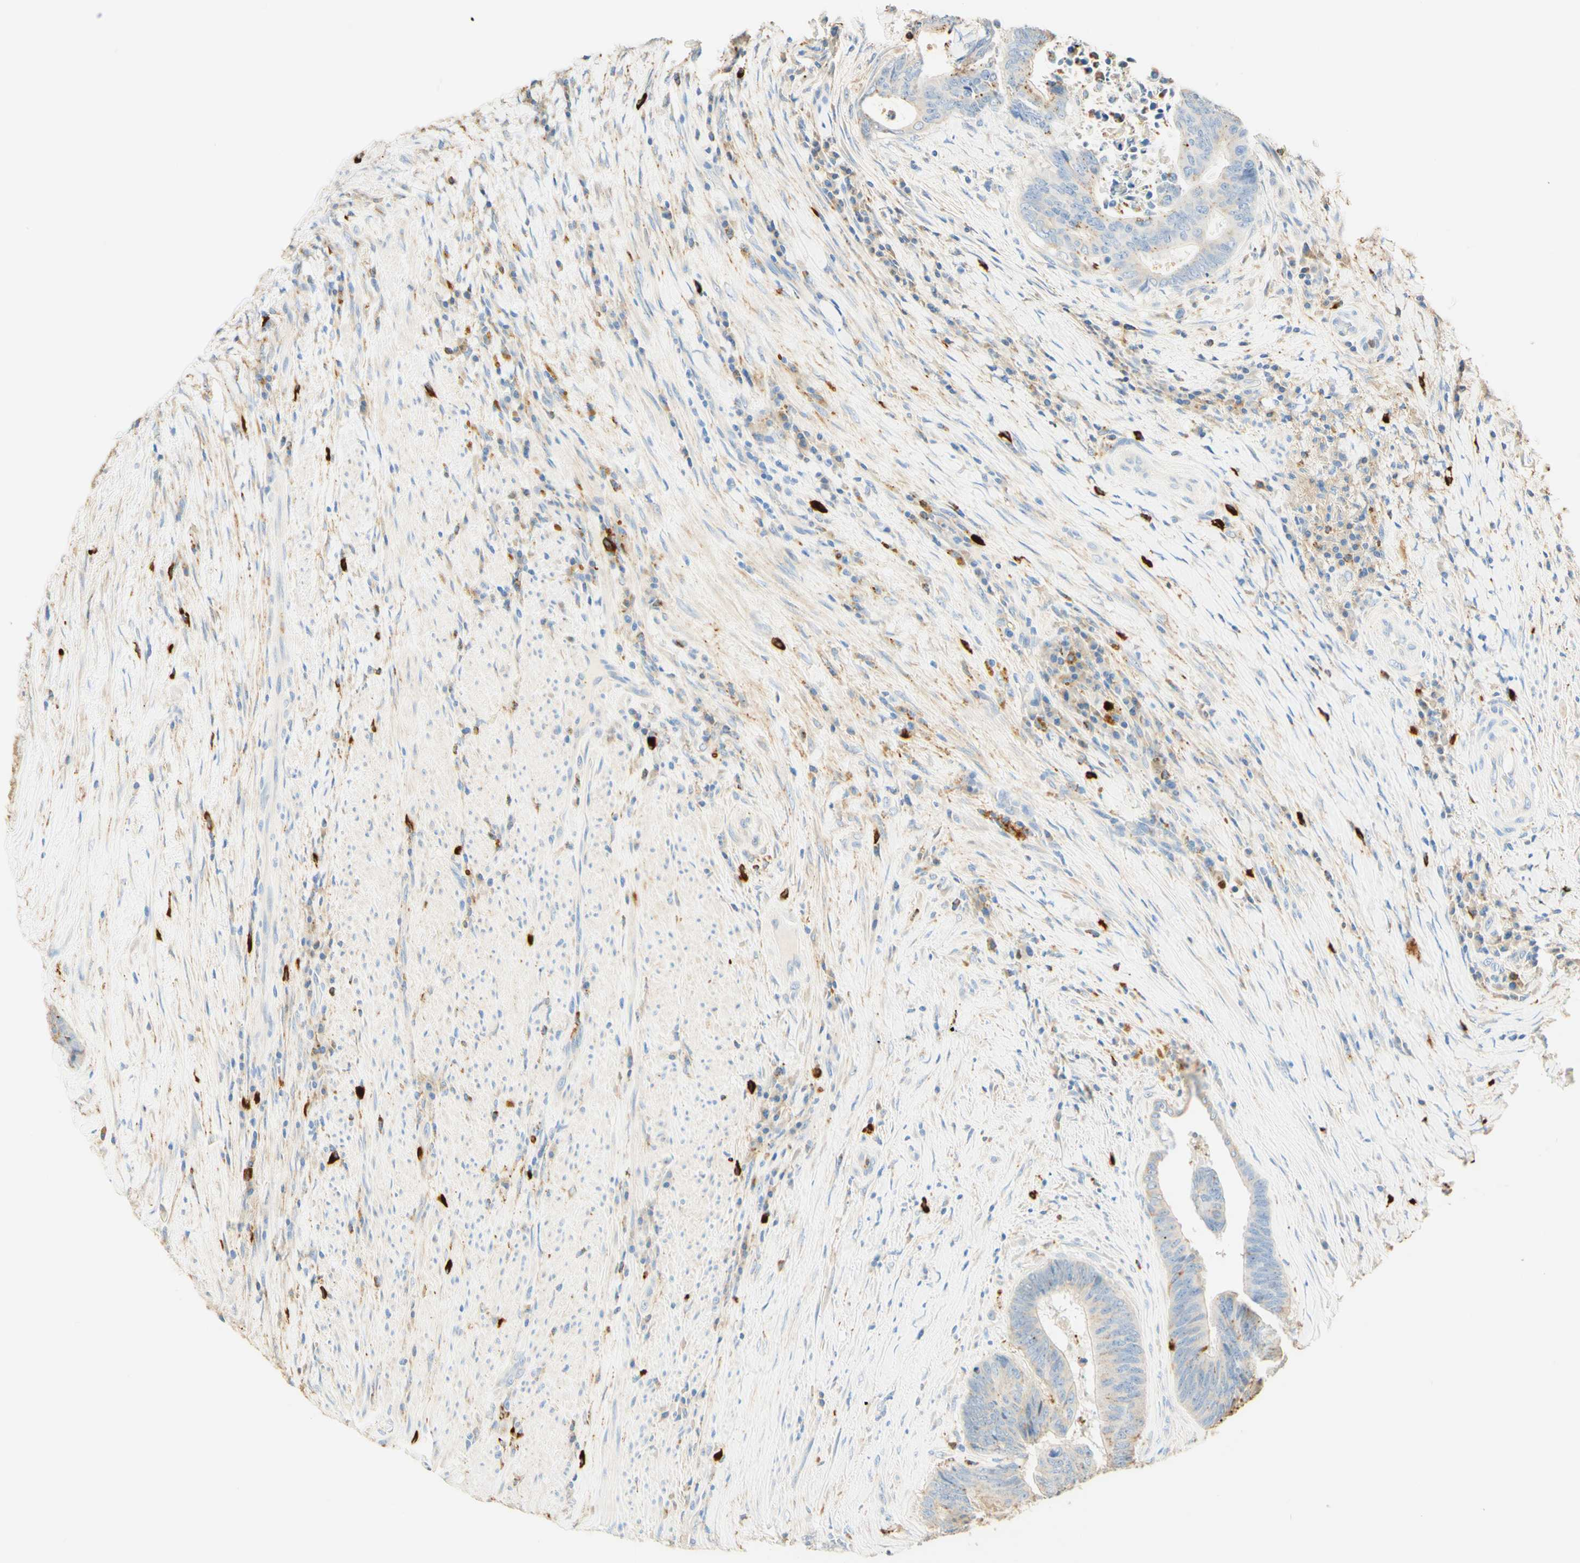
{"staining": {"intensity": "moderate", "quantity": "25%-75%", "location": "cytoplasmic/membranous"}, "tissue": "colorectal cancer", "cell_type": "Tumor cells", "image_type": "cancer", "snomed": [{"axis": "morphology", "description": "Adenocarcinoma, NOS"}, {"axis": "topography", "description": "Rectum"}], "caption": "There is medium levels of moderate cytoplasmic/membranous expression in tumor cells of adenocarcinoma (colorectal), as demonstrated by immunohistochemical staining (brown color).", "gene": "CD63", "patient": {"sex": "male", "age": 72}}